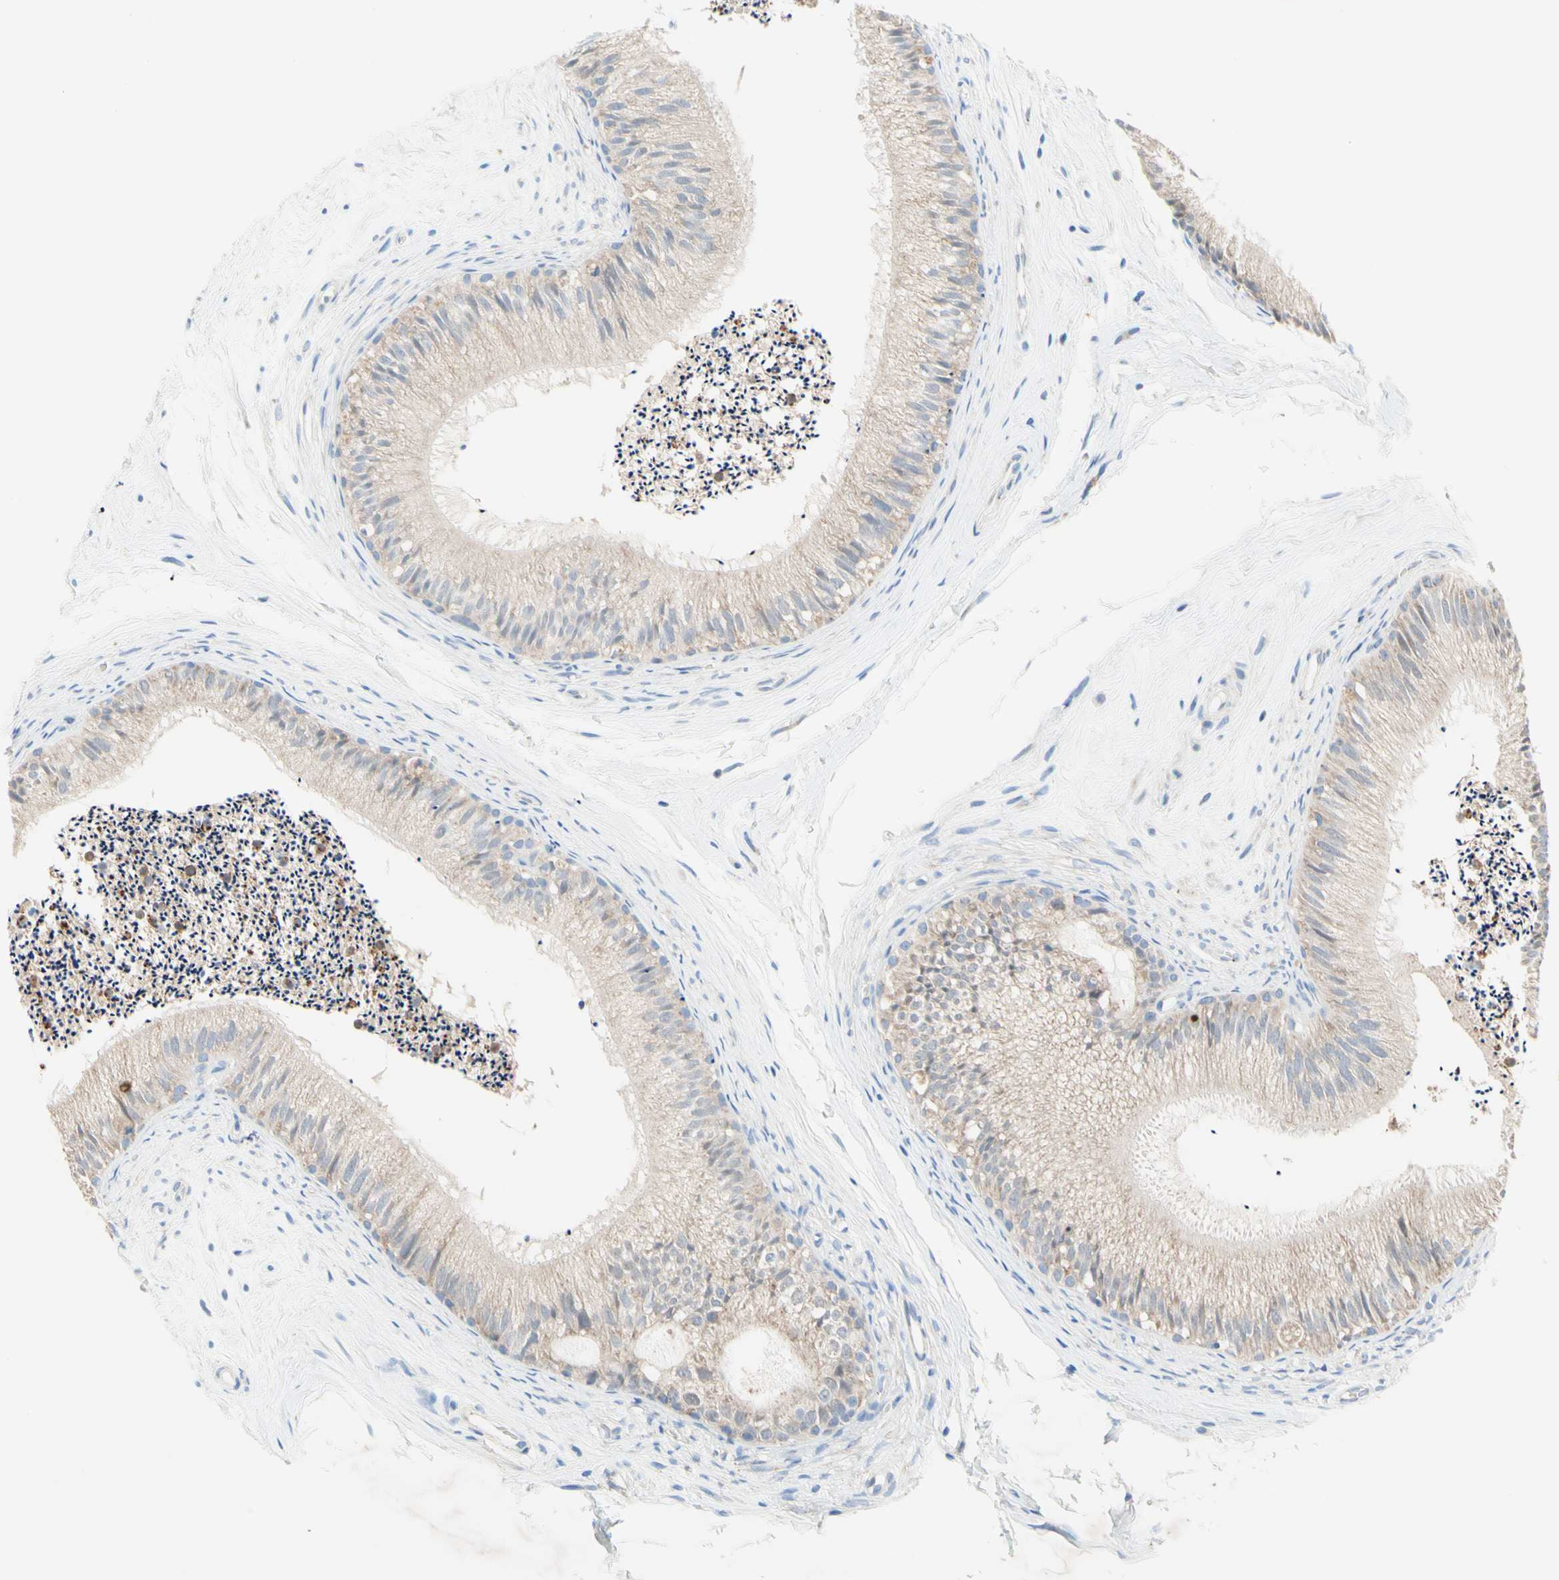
{"staining": {"intensity": "weak", "quantity": "25%-75%", "location": "cytoplasmic/membranous"}, "tissue": "epididymis", "cell_type": "Glandular cells", "image_type": "normal", "snomed": [{"axis": "morphology", "description": "Normal tissue, NOS"}, {"axis": "topography", "description": "Epididymis"}], "caption": "Epididymis stained with a brown dye demonstrates weak cytoplasmic/membranous positive expression in approximately 25%-75% of glandular cells.", "gene": "MFF", "patient": {"sex": "male", "age": 56}}